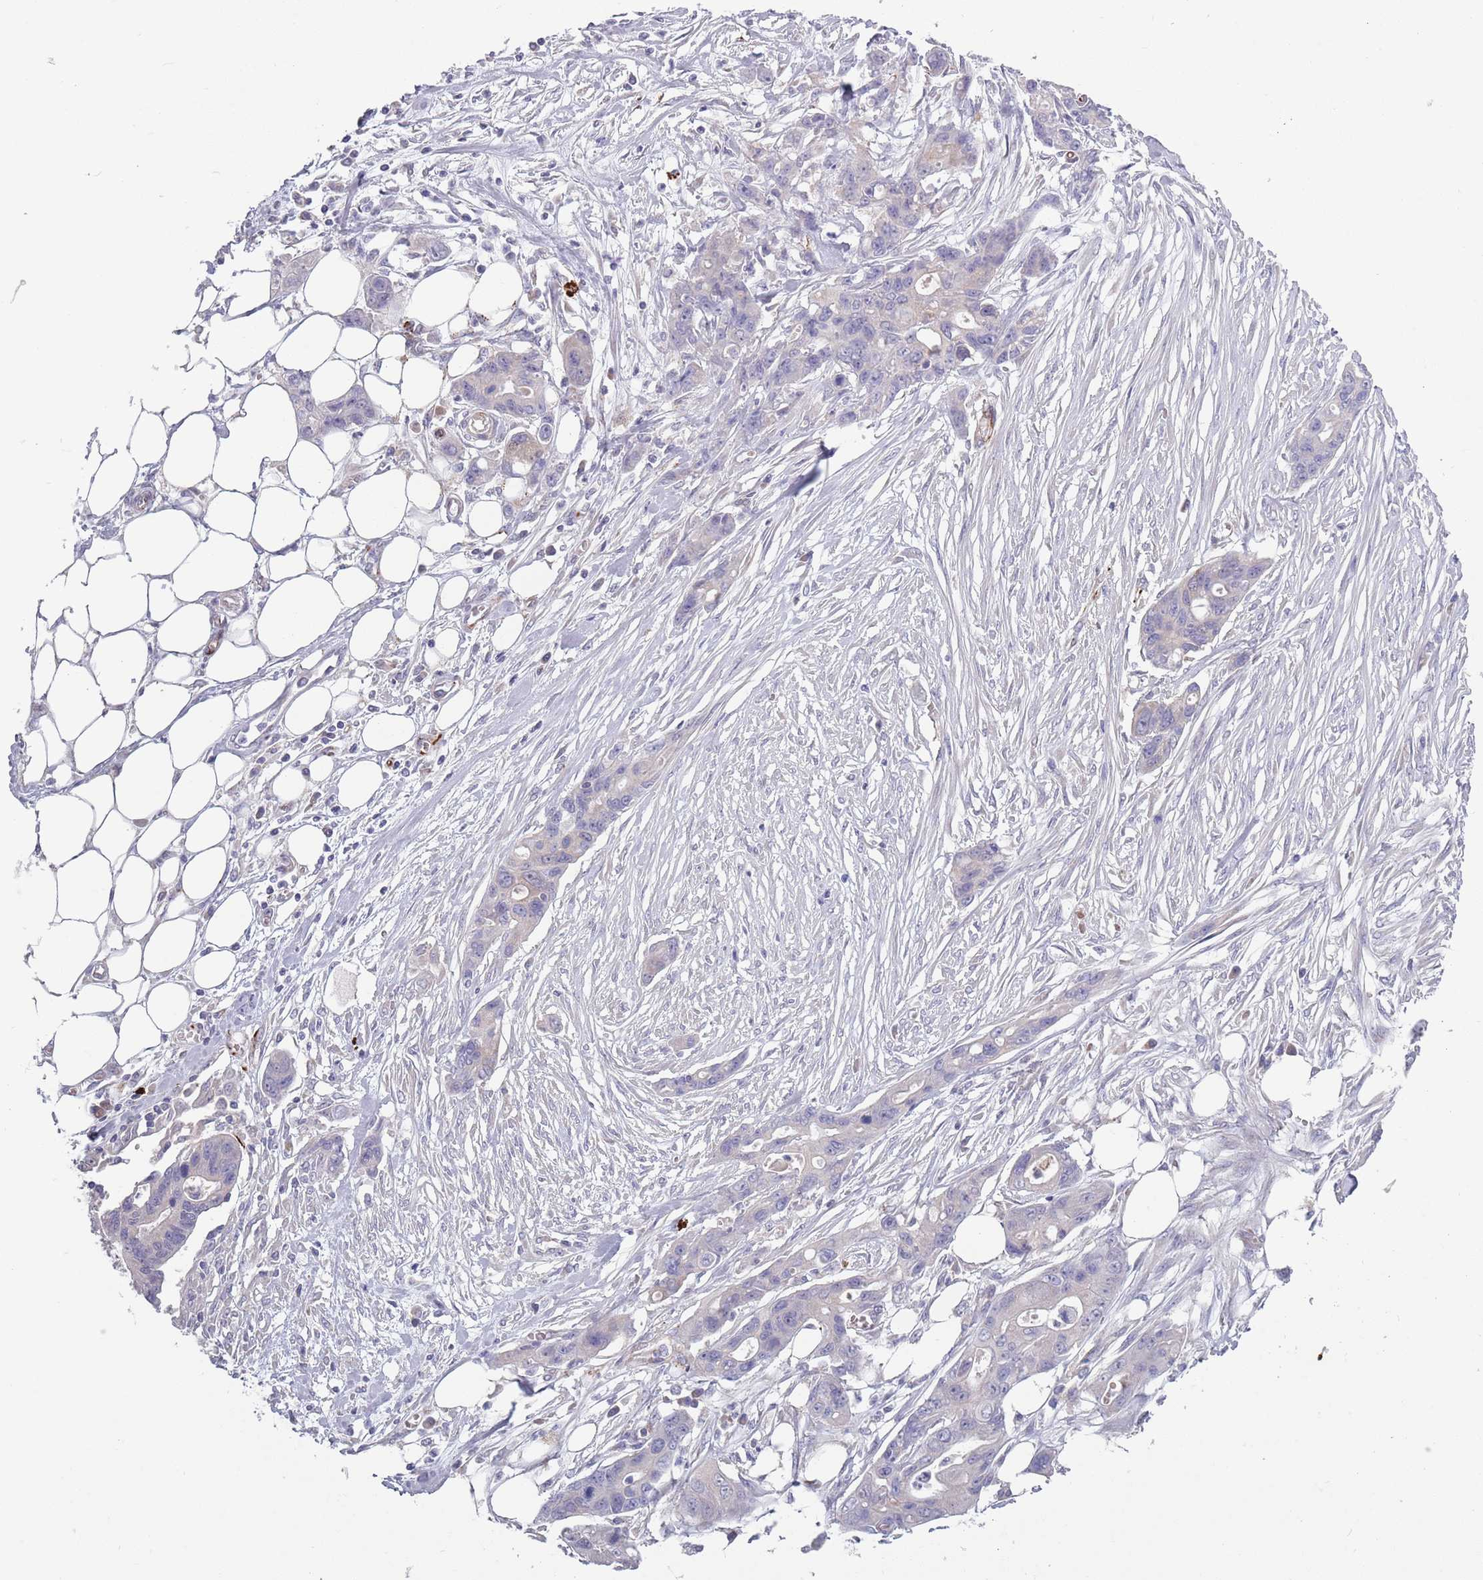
{"staining": {"intensity": "negative", "quantity": "none", "location": "none"}, "tissue": "ovarian cancer", "cell_type": "Tumor cells", "image_type": "cancer", "snomed": [{"axis": "morphology", "description": "Cystadenocarcinoma, mucinous, NOS"}, {"axis": "topography", "description": "Ovary"}], "caption": "This is an IHC image of mucinous cystadenocarcinoma (ovarian). There is no expression in tumor cells.", "gene": "TYW1", "patient": {"sex": "female", "age": 70}}